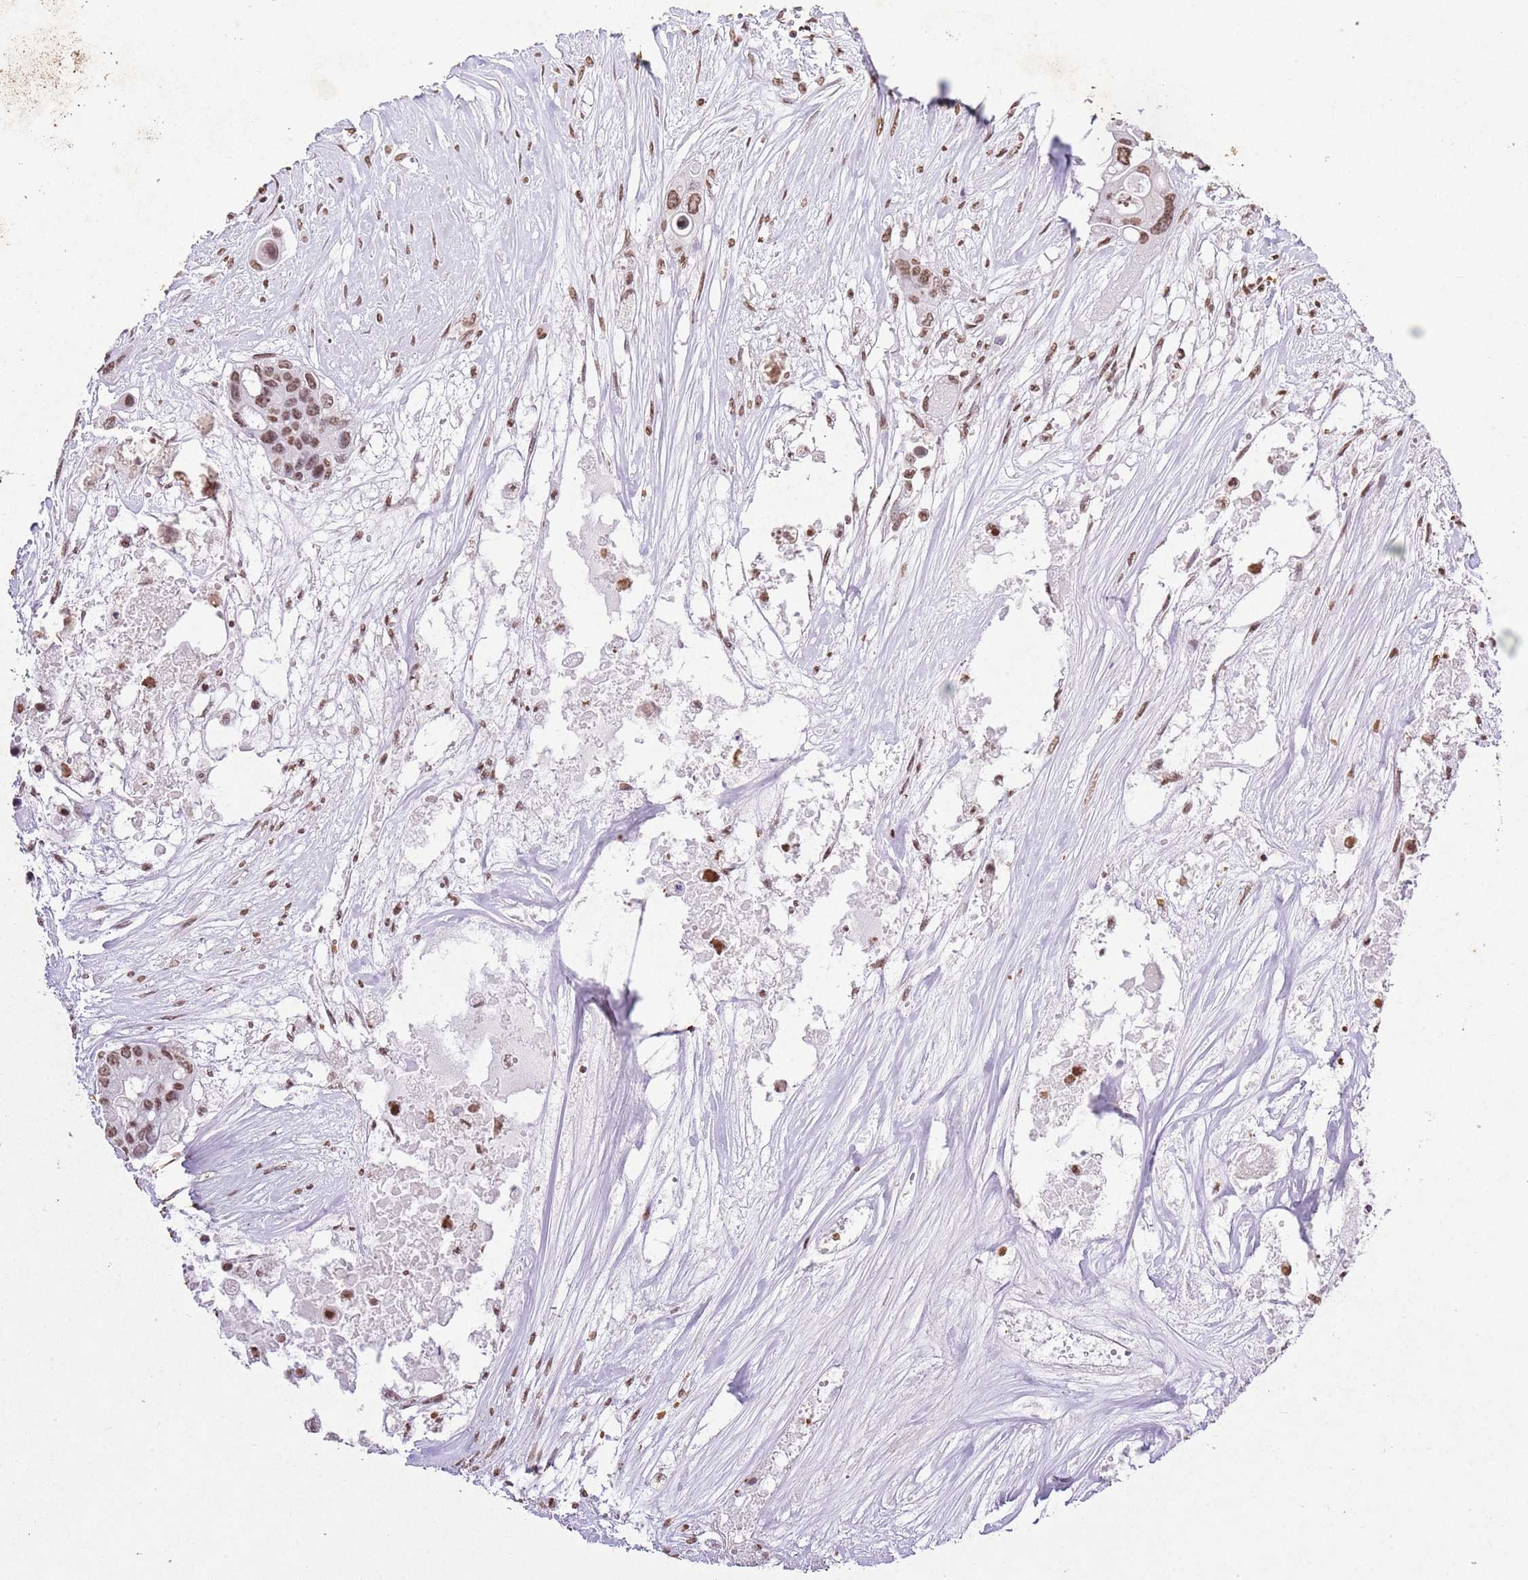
{"staining": {"intensity": "moderate", "quantity": ">75%", "location": "nuclear"}, "tissue": "colorectal cancer", "cell_type": "Tumor cells", "image_type": "cancer", "snomed": [{"axis": "morphology", "description": "Adenocarcinoma, NOS"}, {"axis": "topography", "description": "Colon"}], "caption": "Colorectal cancer was stained to show a protein in brown. There is medium levels of moderate nuclear positivity in about >75% of tumor cells. The protein is stained brown, and the nuclei are stained in blue (DAB IHC with brightfield microscopy, high magnification).", "gene": "BMAL1", "patient": {"sex": "male", "age": 77}}